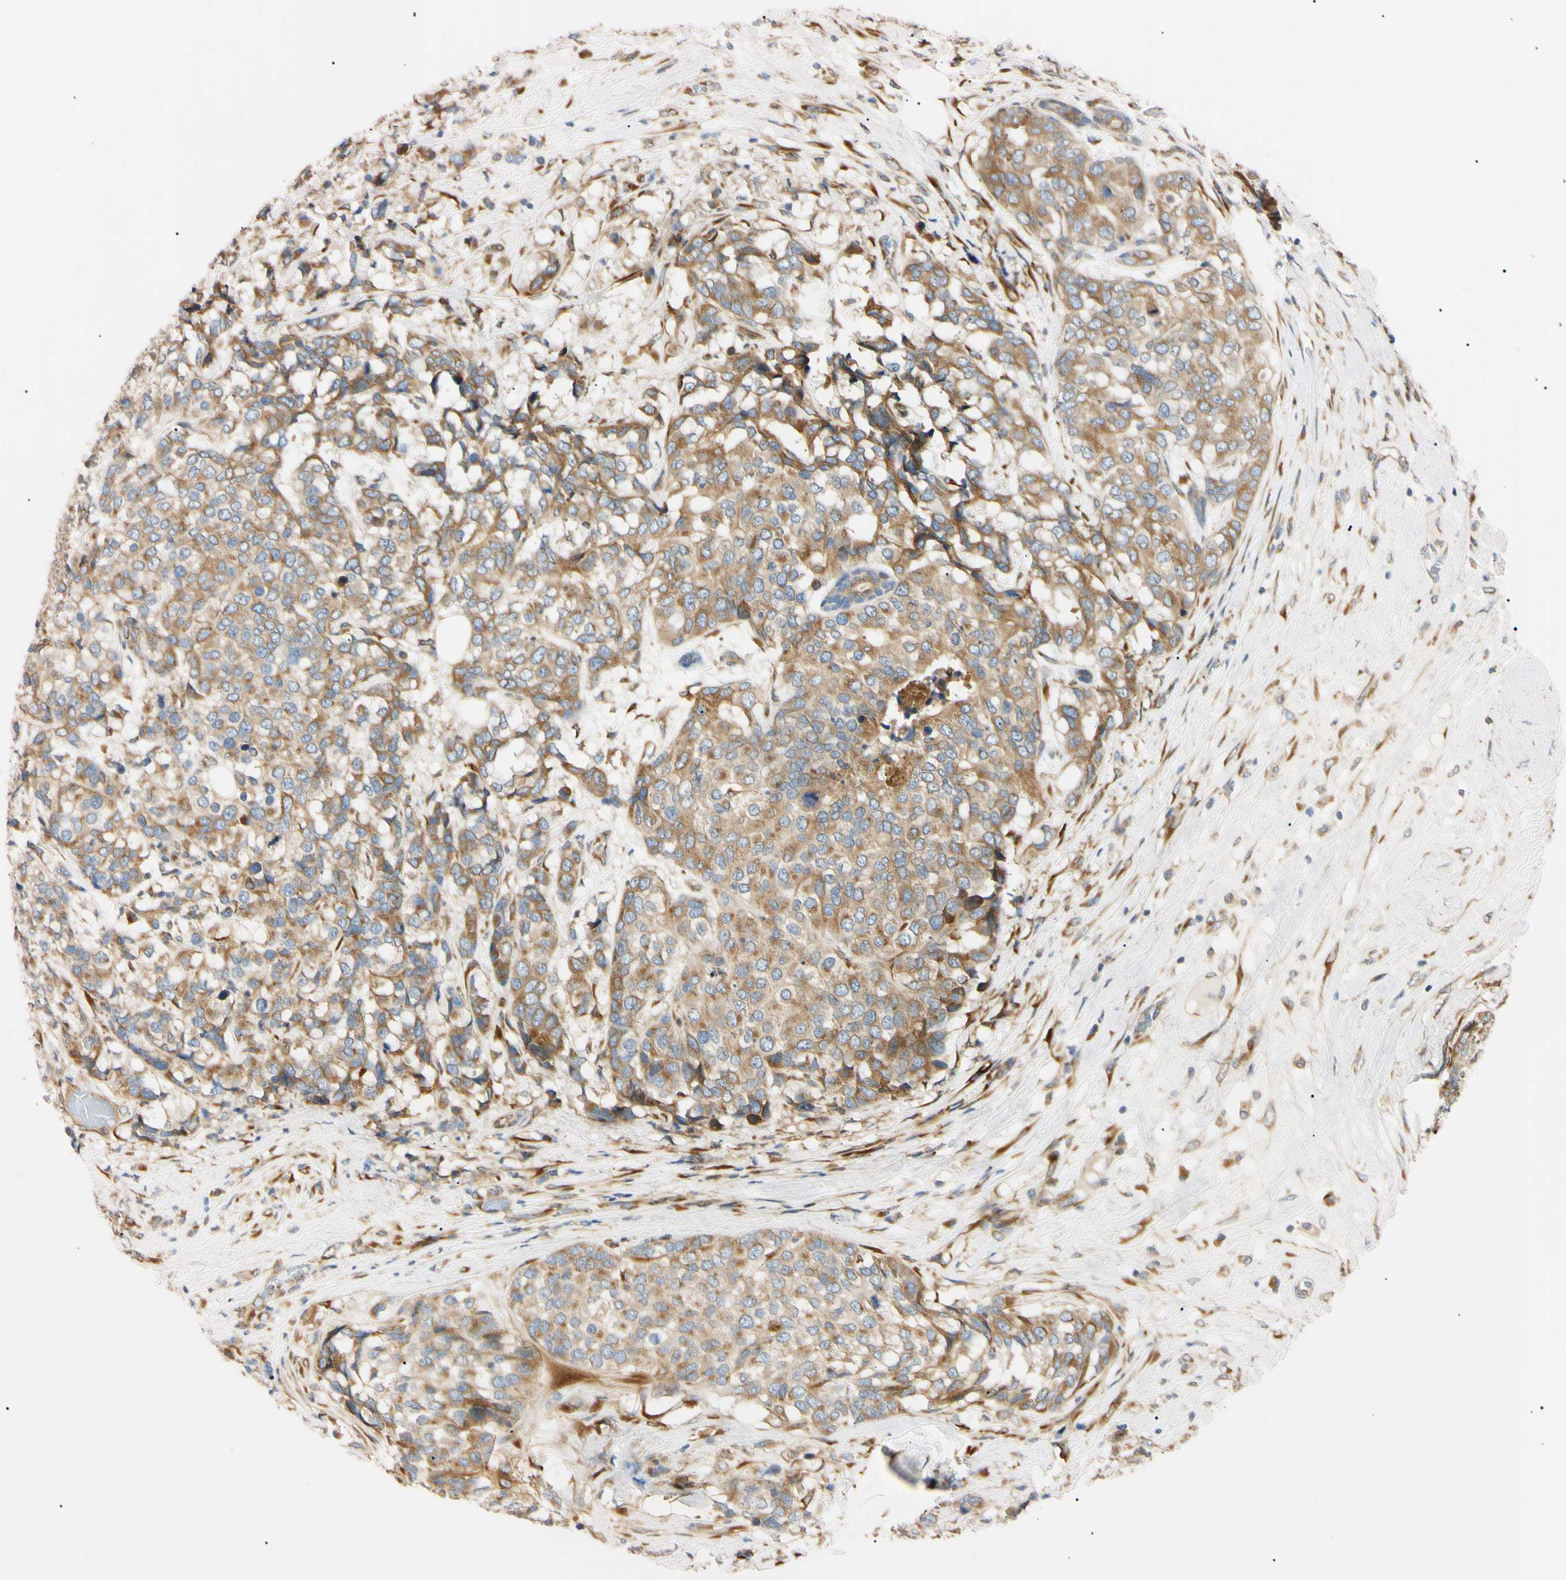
{"staining": {"intensity": "moderate", "quantity": ">75%", "location": "cytoplasmic/membranous"}, "tissue": "breast cancer", "cell_type": "Tumor cells", "image_type": "cancer", "snomed": [{"axis": "morphology", "description": "Lobular carcinoma"}, {"axis": "topography", "description": "Breast"}], "caption": "Protein expression analysis of human lobular carcinoma (breast) reveals moderate cytoplasmic/membranous expression in approximately >75% of tumor cells.", "gene": "IER3IP1", "patient": {"sex": "female", "age": 59}}